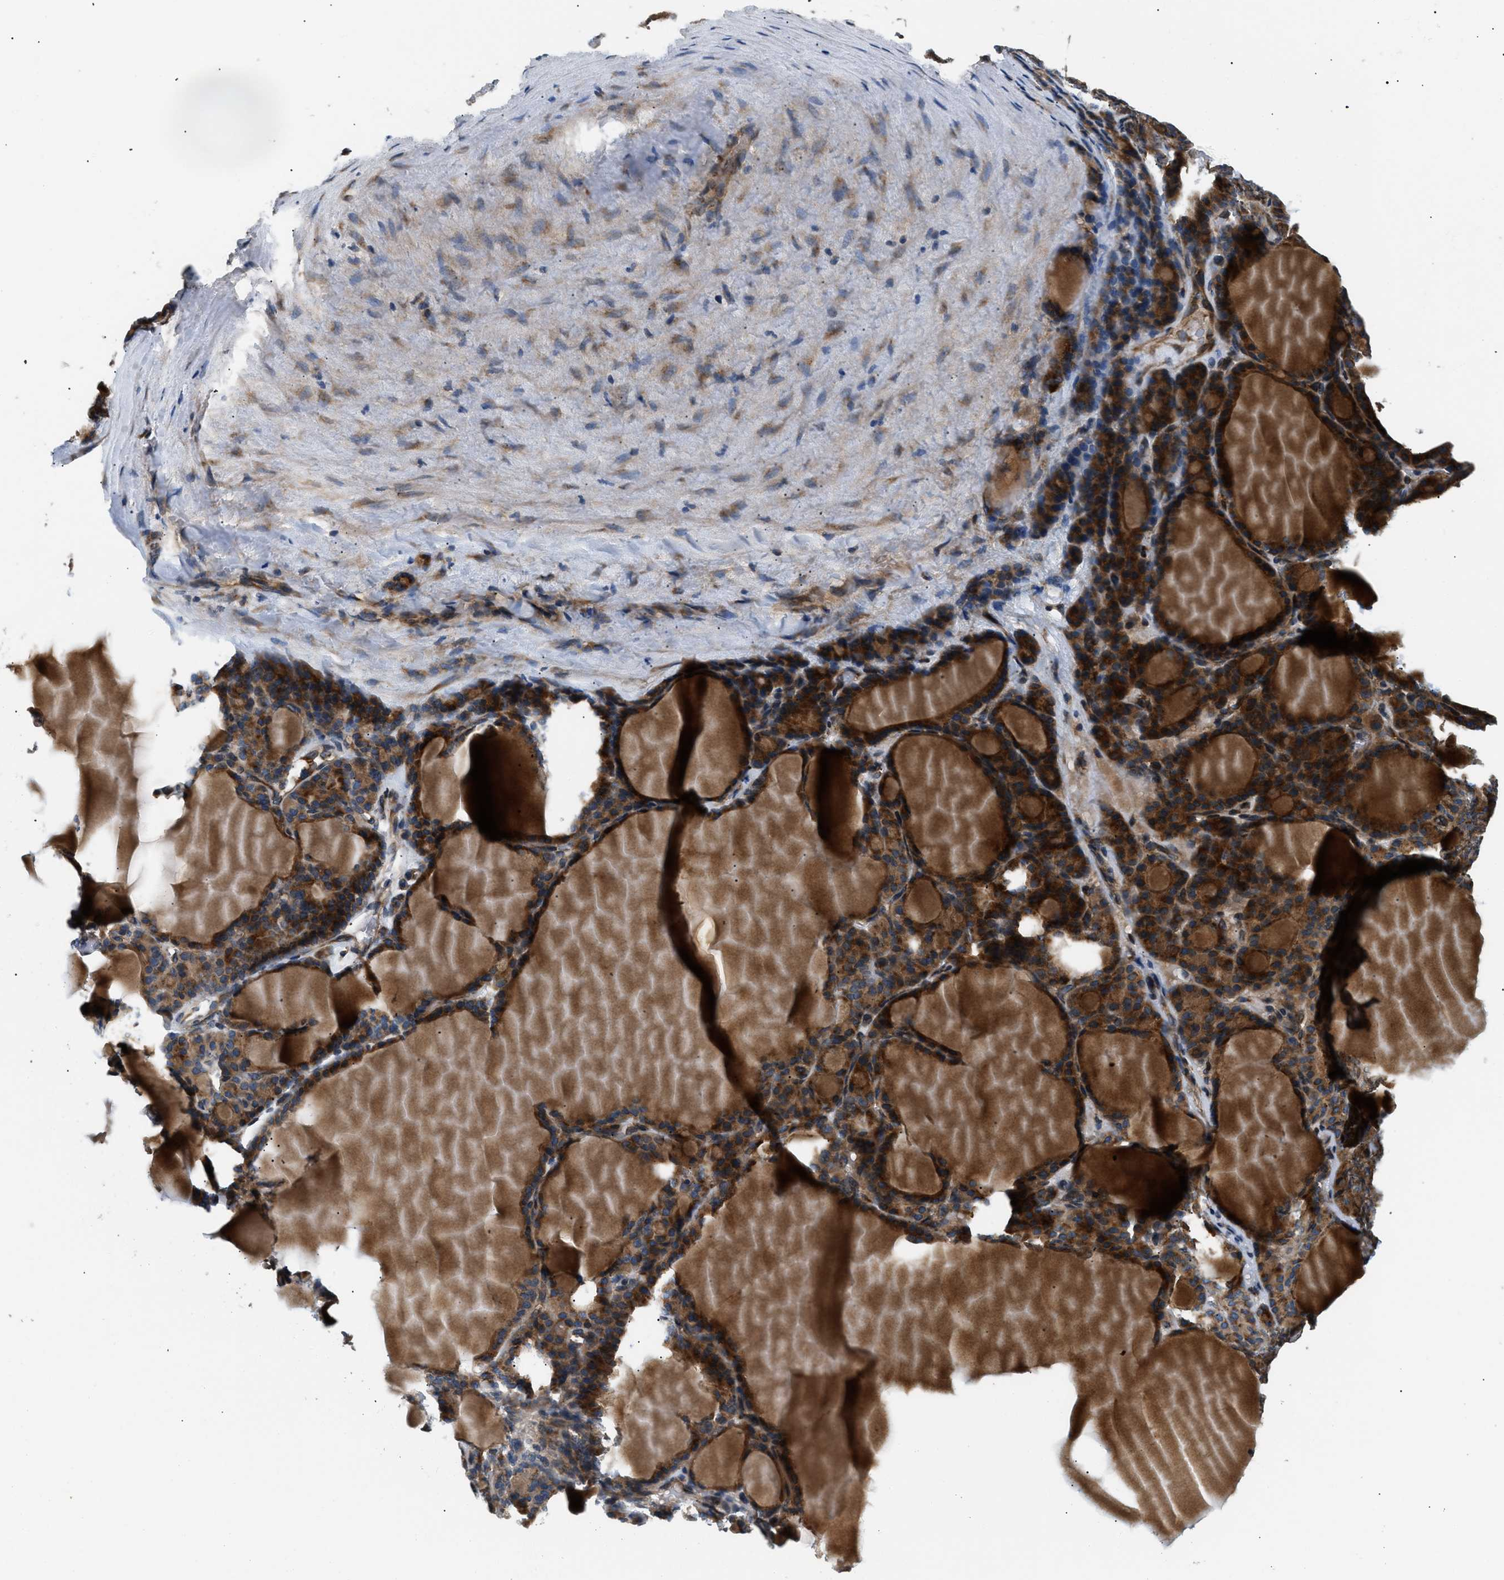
{"staining": {"intensity": "strong", "quantity": ">75%", "location": "cytoplasmic/membranous"}, "tissue": "thyroid gland", "cell_type": "Glandular cells", "image_type": "normal", "snomed": [{"axis": "morphology", "description": "Normal tissue, NOS"}, {"axis": "topography", "description": "Thyroid gland"}], "caption": "High-magnification brightfield microscopy of unremarkable thyroid gland stained with DAB (brown) and counterstained with hematoxylin (blue). glandular cells exhibit strong cytoplasmic/membranous expression is present in about>75% of cells.", "gene": "LYSMD3", "patient": {"sex": "female", "age": 28}}